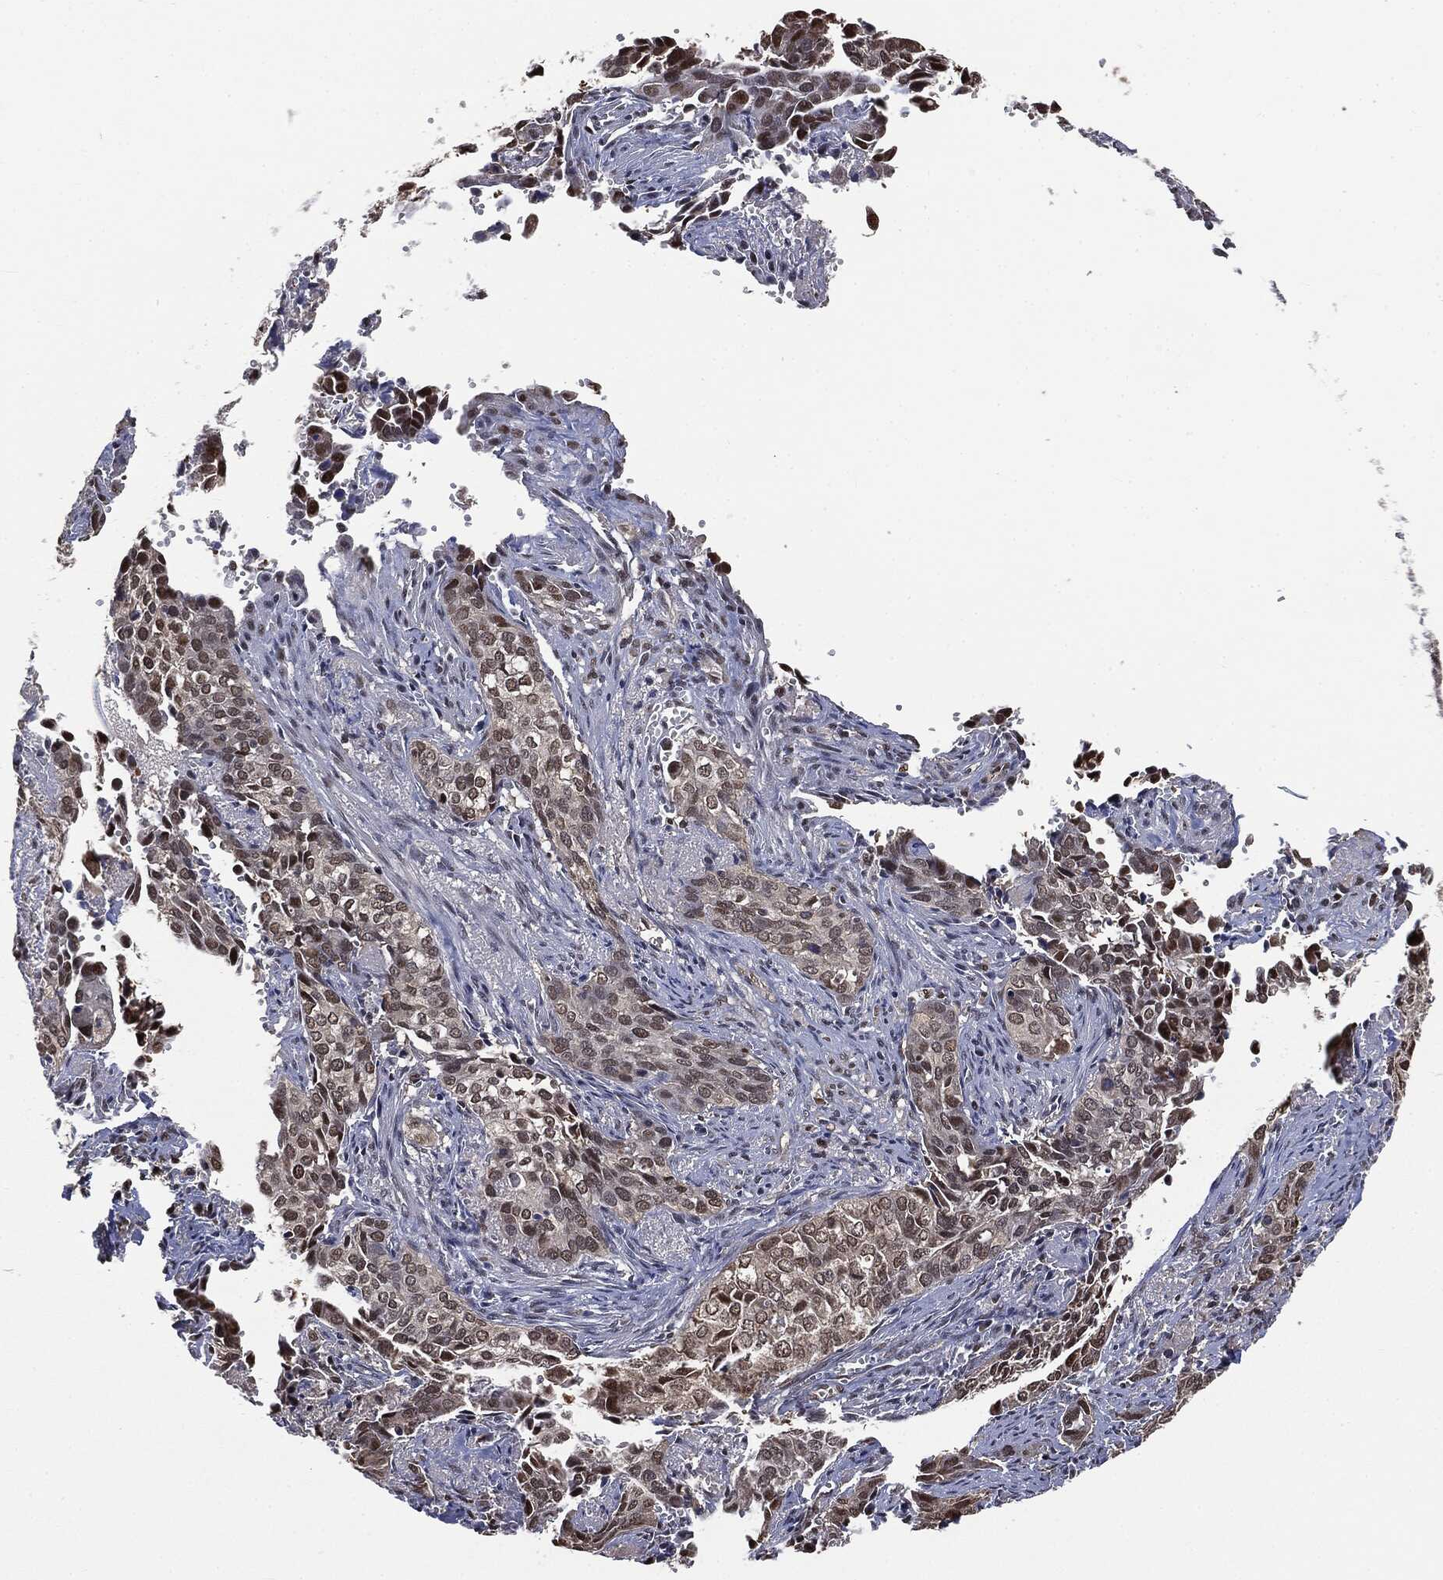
{"staining": {"intensity": "moderate", "quantity": "<25%", "location": "nuclear"}, "tissue": "cervical cancer", "cell_type": "Tumor cells", "image_type": "cancer", "snomed": [{"axis": "morphology", "description": "Squamous cell carcinoma, NOS"}, {"axis": "topography", "description": "Cervix"}], "caption": "A micrograph showing moderate nuclear positivity in approximately <25% of tumor cells in cervical cancer (squamous cell carcinoma), as visualized by brown immunohistochemical staining.", "gene": "SHLD2", "patient": {"sex": "female", "age": 29}}